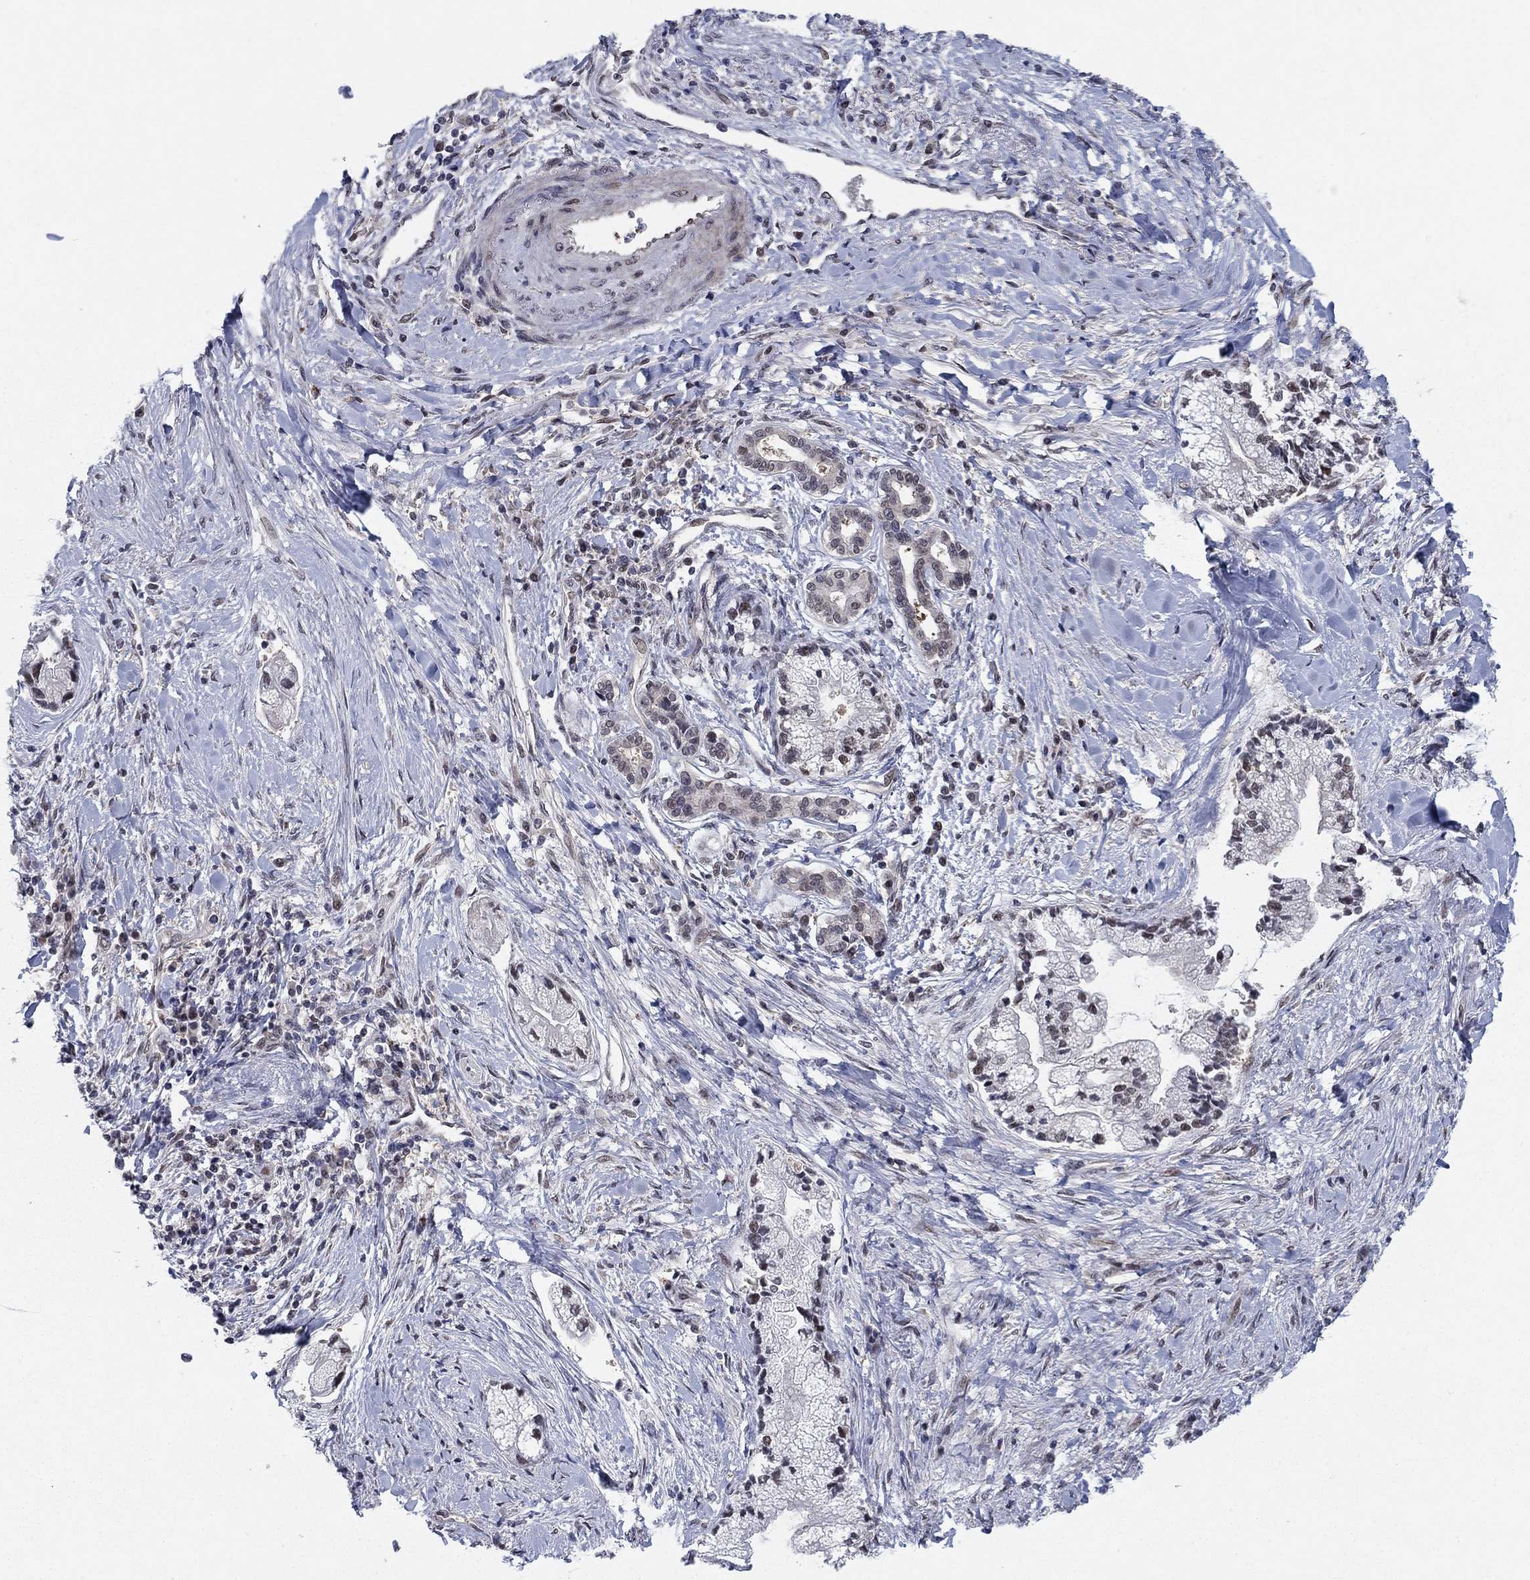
{"staining": {"intensity": "weak", "quantity": "<25%", "location": "cytoplasmic/membranous,nuclear"}, "tissue": "liver cancer", "cell_type": "Tumor cells", "image_type": "cancer", "snomed": [{"axis": "morphology", "description": "Cholangiocarcinoma"}, {"axis": "topography", "description": "Liver"}], "caption": "High magnification brightfield microscopy of cholangiocarcinoma (liver) stained with DAB (3,3'-diaminobenzidine) (brown) and counterstained with hematoxylin (blue): tumor cells show no significant staining.", "gene": "PSMC1", "patient": {"sex": "male", "age": 50}}